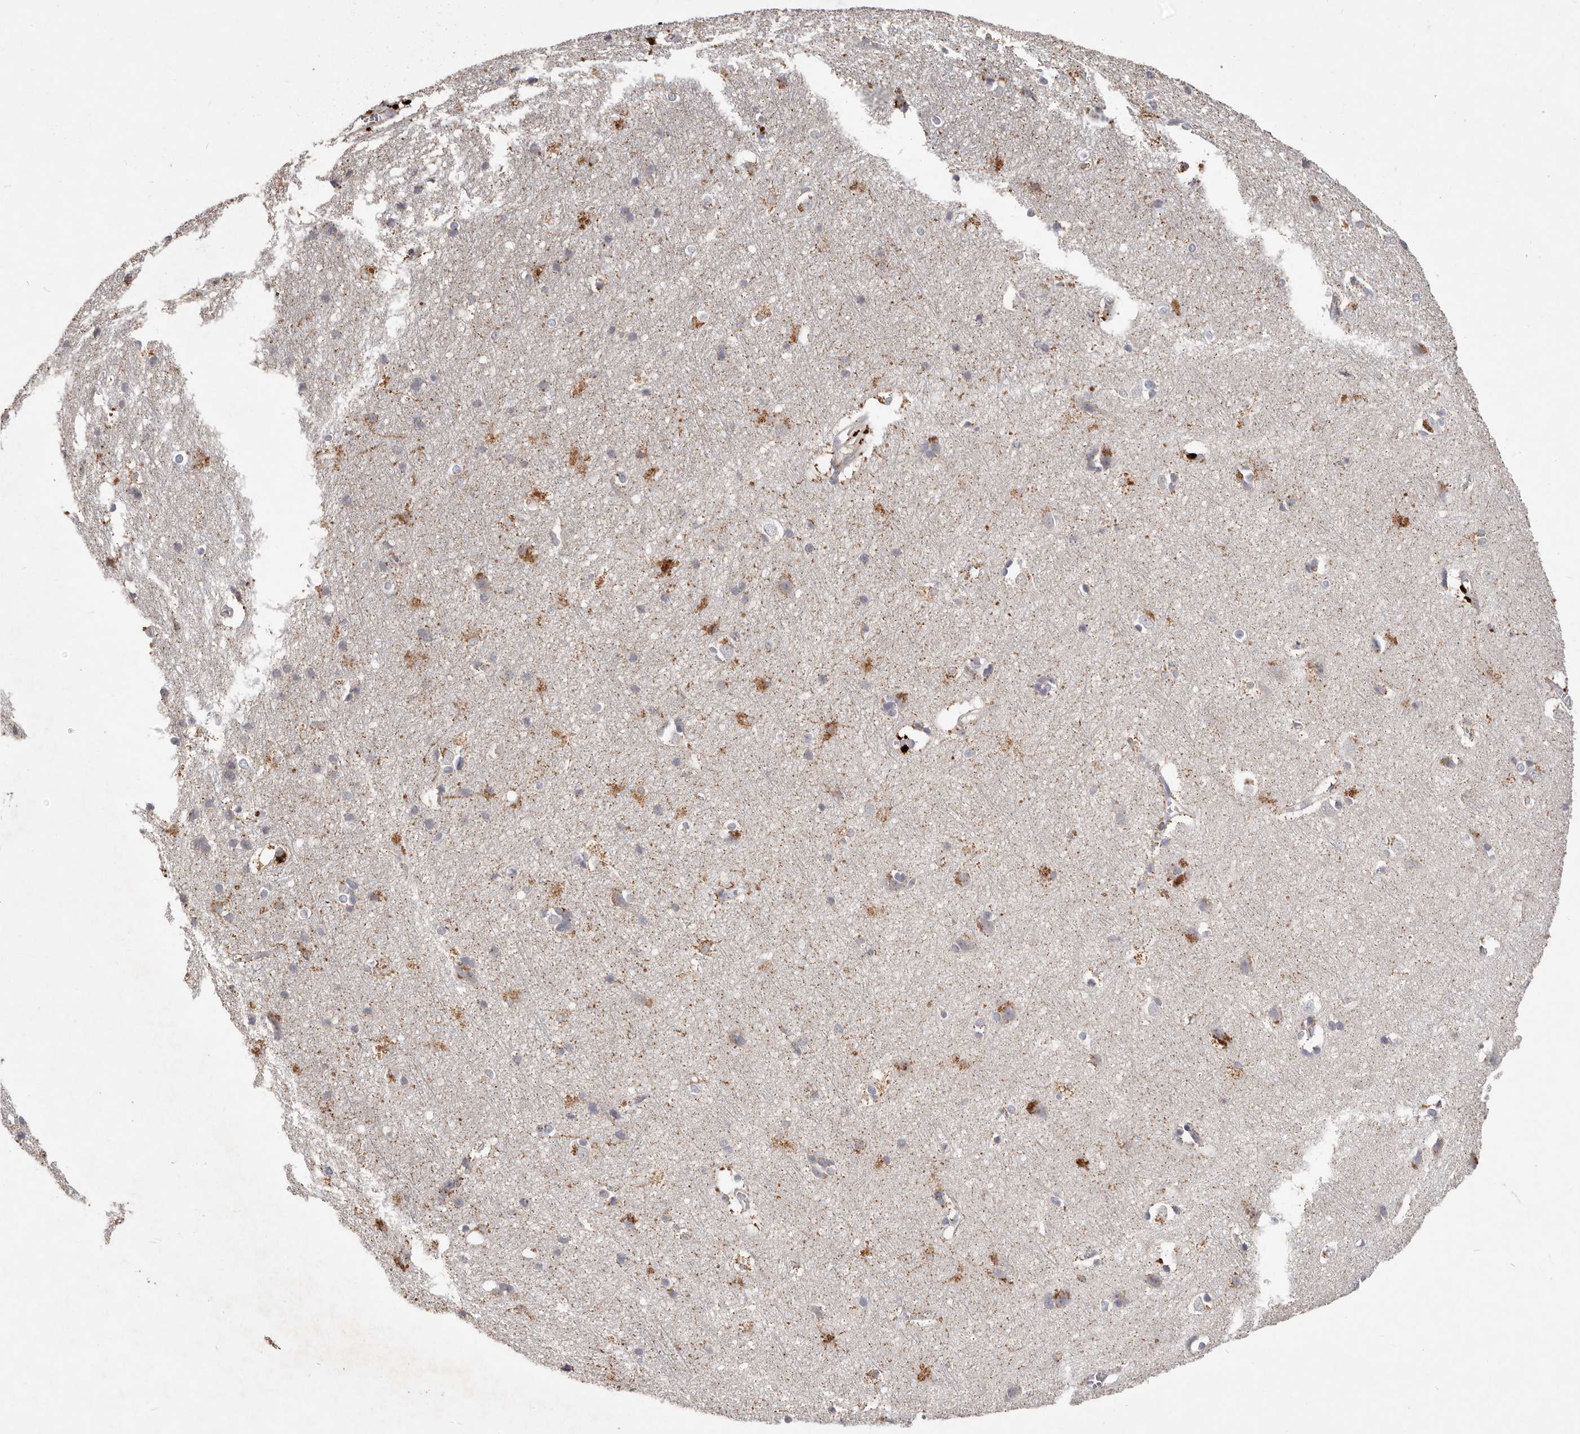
{"staining": {"intensity": "weak", "quantity": ">75%", "location": "cytoplasmic/membranous"}, "tissue": "cerebral cortex", "cell_type": "Endothelial cells", "image_type": "normal", "snomed": [{"axis": "morphology", "description": "Normal tissue, NOS"}, {"axis": "topography", "description": "Cerebral cortex"}], "caption": "This micrograph demonstrates normal cerebral cortex stained with IHC to label a protein in brown. The cytoplasmic/membranous of endothelial cells show weak positivity for the protein. Nuclei are counter-stained blue.", "gene": "PLOD2", "patient": {"sex": "male", "age": 54}}